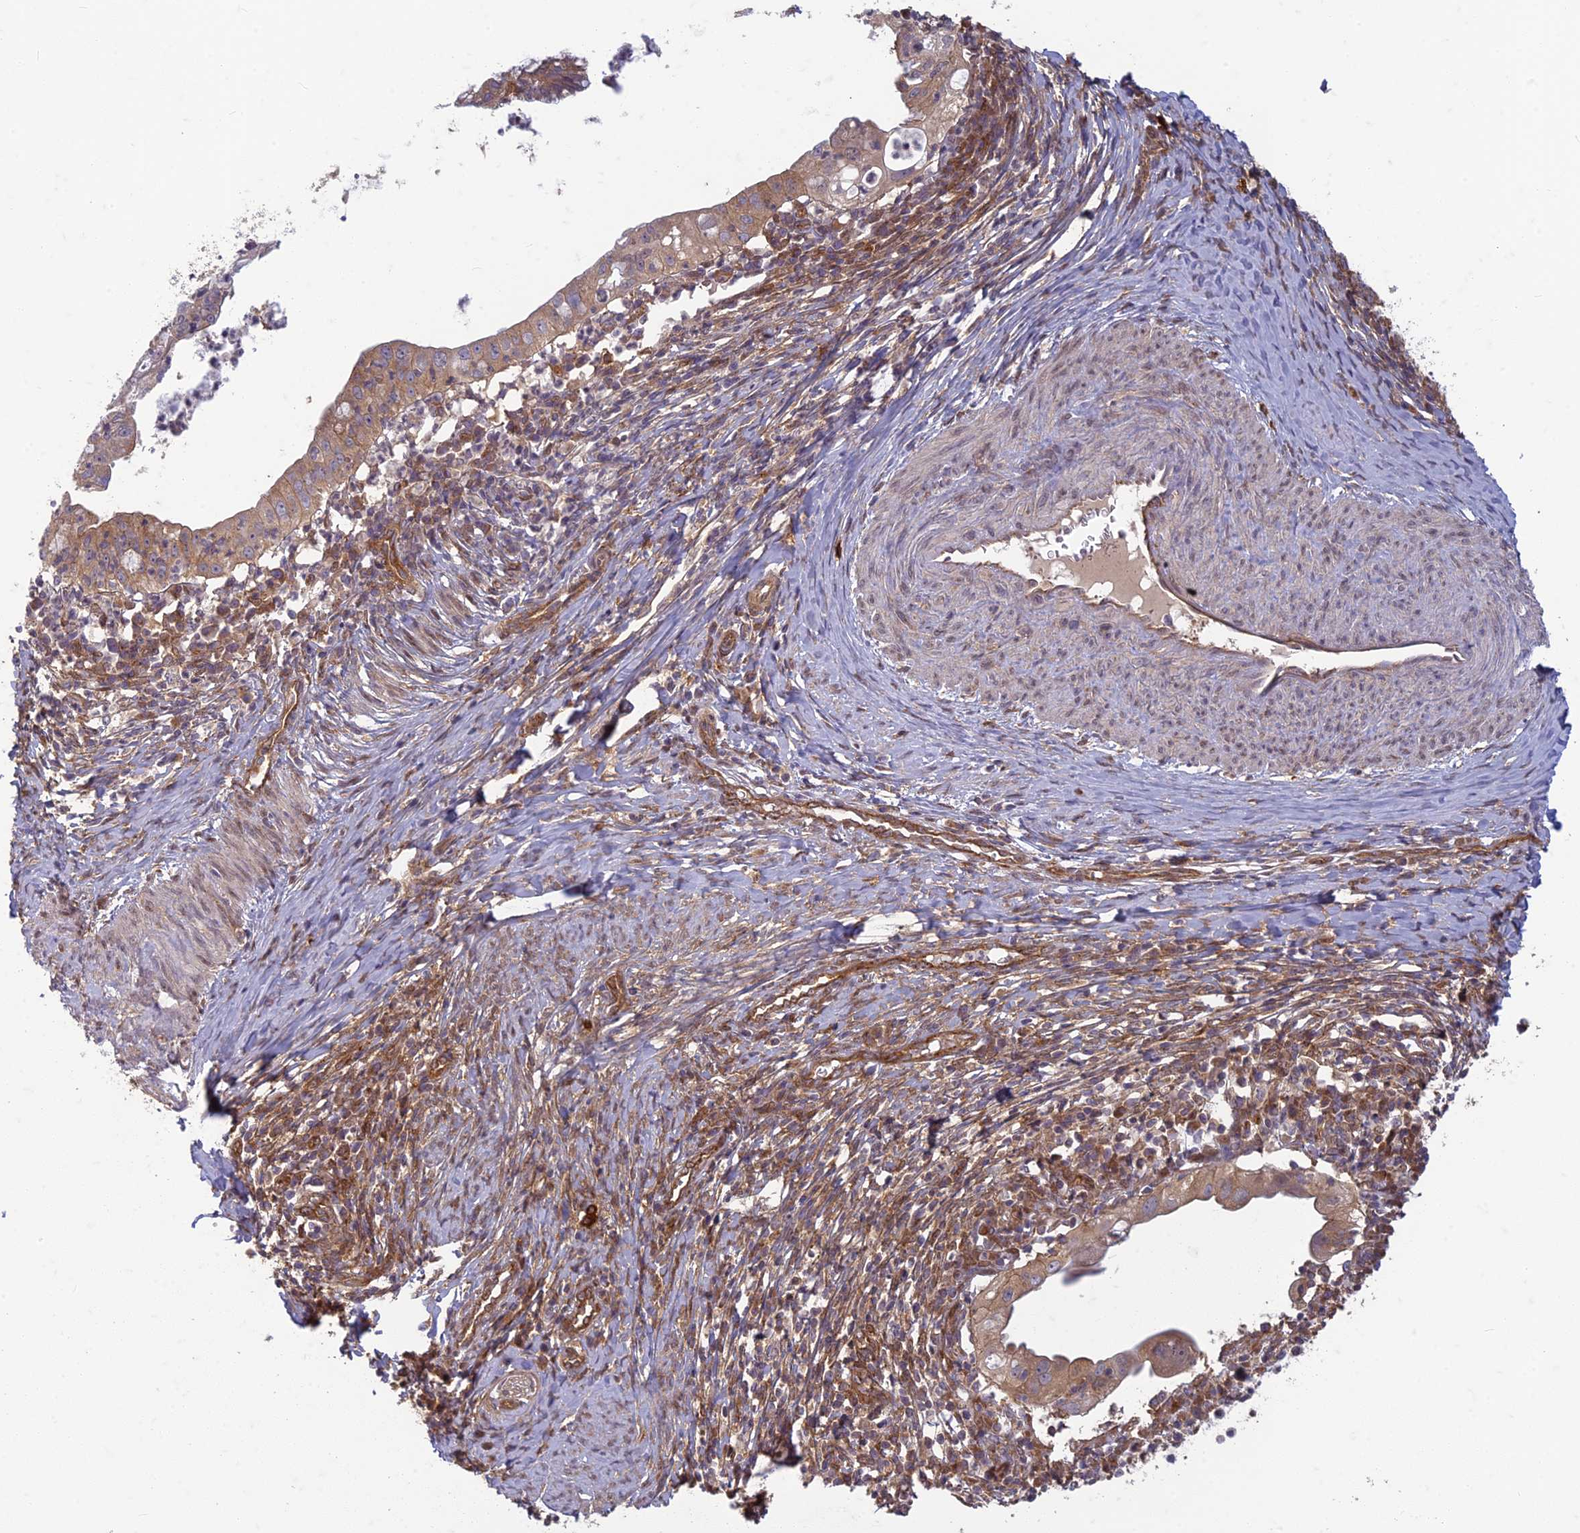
{"staining": {"intensity": "weak", "quantity": ">75%", "location": "cytoplasmic/membranous"}, "tissue": "cervical cancer", "cell_type": "Tumor cells", "image_type": "cancer", "snomed": [{"axis": "morphology", "description": "Adenocarcinoma, NOS"}, {"axis": "topography", "description": "Cervix"}], "caption": "Adenocarcinoma (cervical) tissue exhibits weak cytoplasmic/membranous positivity in approximately >75% of tumor cells The staining was performed using DAB, with brown indicating positive protein expression. Nuclei are stained blue with hematoxylin.", "gene": "TCF25", "patient": {"sex": "female", "age": 36}}